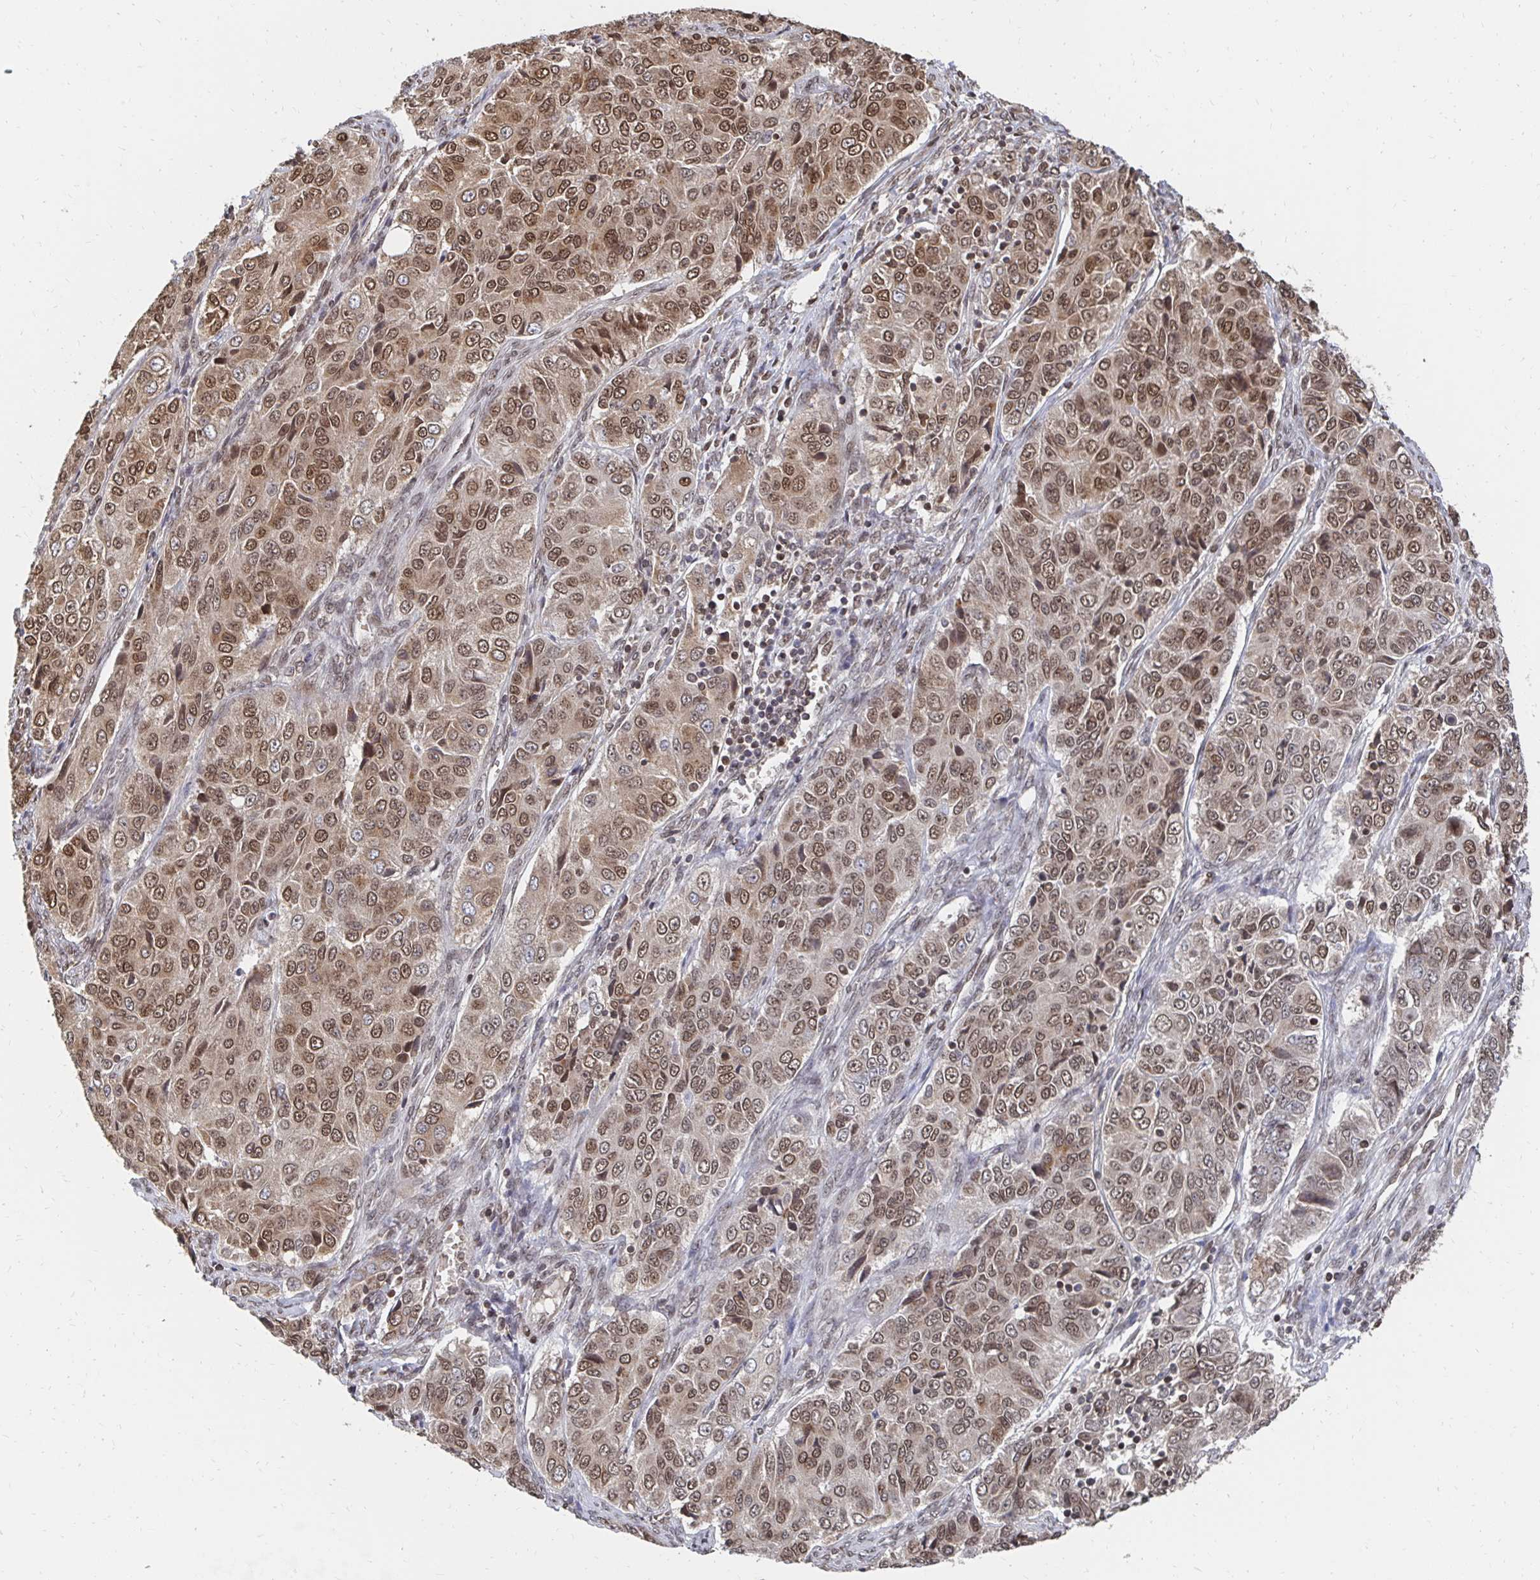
{"staining": {"intensity": "moderate", "quantity": ">75%", "location": "nuclear"}, "tissue": "ovarian cancer", "cell_type": "Tumor cells", "image_type": "cancer", "snomed": [{"axis": "morphology", "description": "Carcinoma, endometroid"}, {"axis": "topography", "description": "Ovary"}], "caption": "Immunohistochemical staining of ovarian cancer displays moderate nuclear protein expression in about >75% of tumor cells. Using DAB (3,3'-diaminobenzidine) (brown) and hematoxylin (blue) stains, captured at high magnification using brightfield microscopy.", "gene": "GTF3C6", "patient": {"sex": "female", "age": 51}}